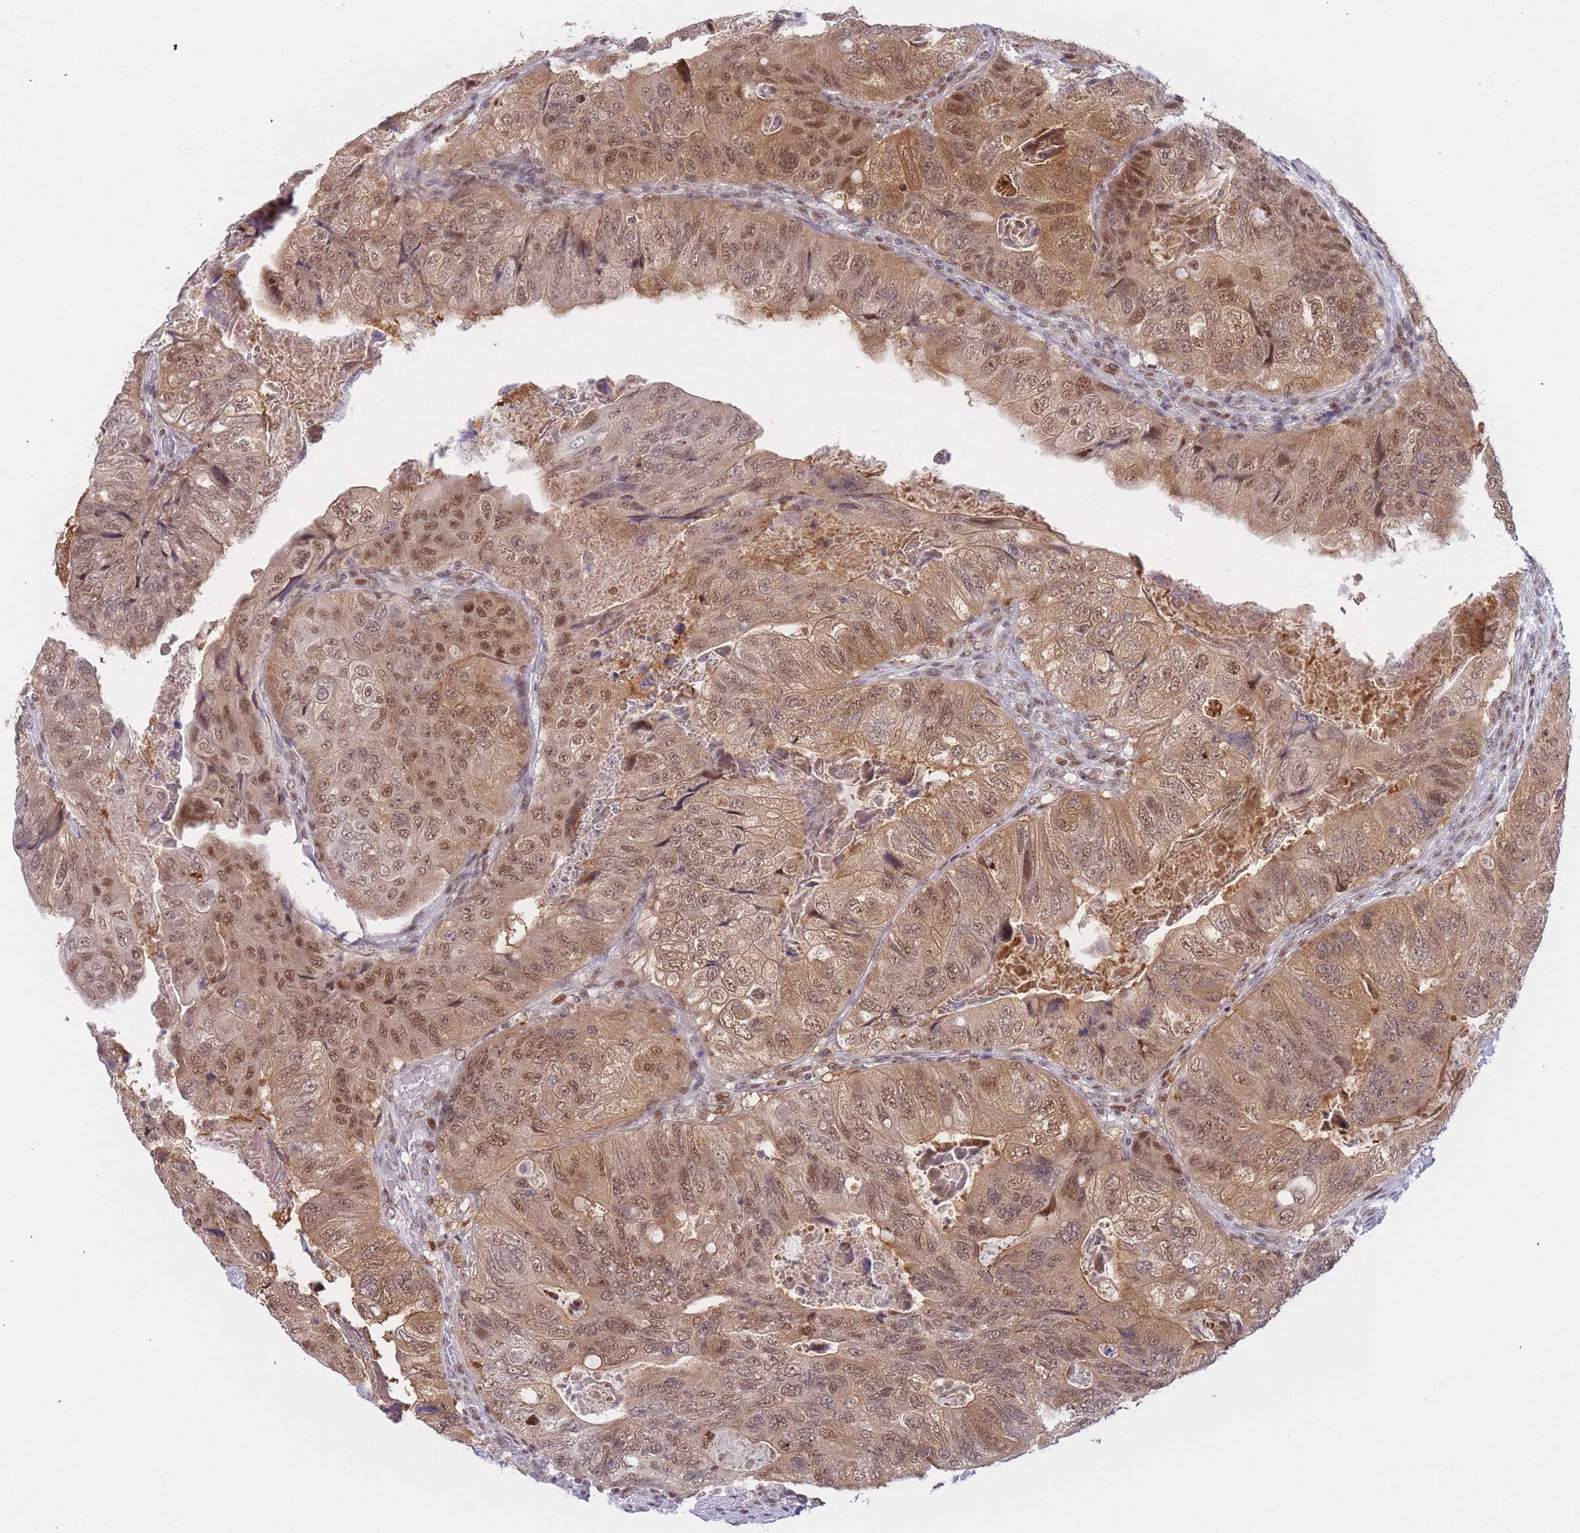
{"staining": {"intensity": "moderate", "quantity": ">75%", "location": "cytoplasmic/membranous,nuclear"}, "tissue": "colorectal cancer", "cell_type": "Tumor cells", "image_type": "cancer", "snomed": [{"axis": "morphology", "description": "Adenocarcinoma, NOS"}, {"axis": "topography", "description": "Rectum"}], "caption": "Human colorectal adenocarcinoma stained for a protein (brown) reveals moderate cytoplasmic/membranous and nuclear positive staining in approximately >75% of tumor cells.", "gene": "DEAF1", "patient": {"sex": "male", "age": 63}}